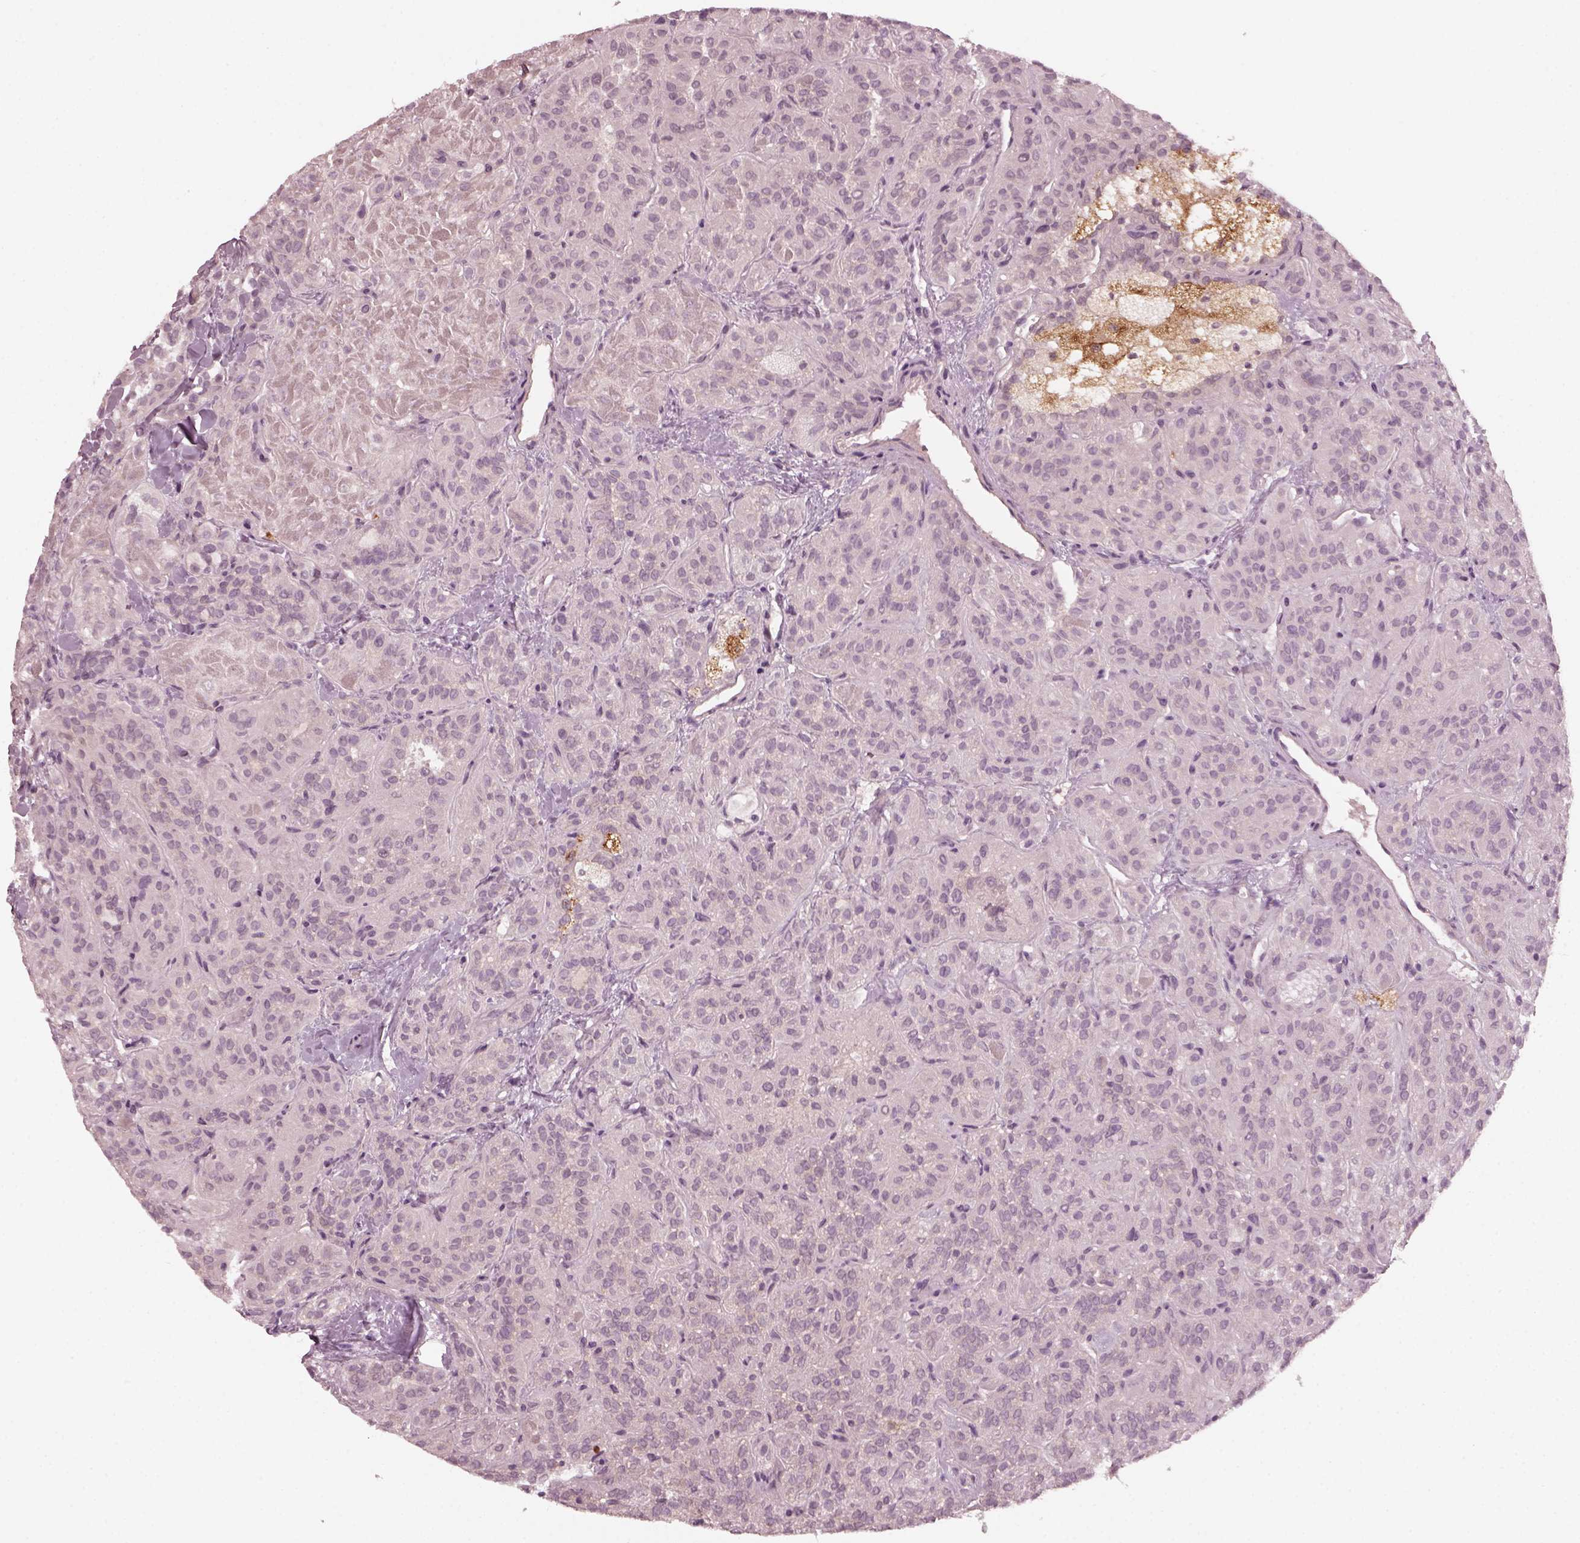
{"staining": {"intensity": "negative", "quantity": "none", "location": "none"}, "tissue": "thyroid cancer", "cell_type": "Tumor cells", "image_type": "cancer", "snomed": [{"axis": "morphology", "description": "Papillary adenocarcinoma, NOS"}, {"axis": "topography", "description": "Thyroid gland"}], "caption": "There is no significant staining in tumor cells of thyroid cancer (papillary adenocarcinoma).", "gene": "CHIT1", "patient": {"sex": "female", "age": 45}}